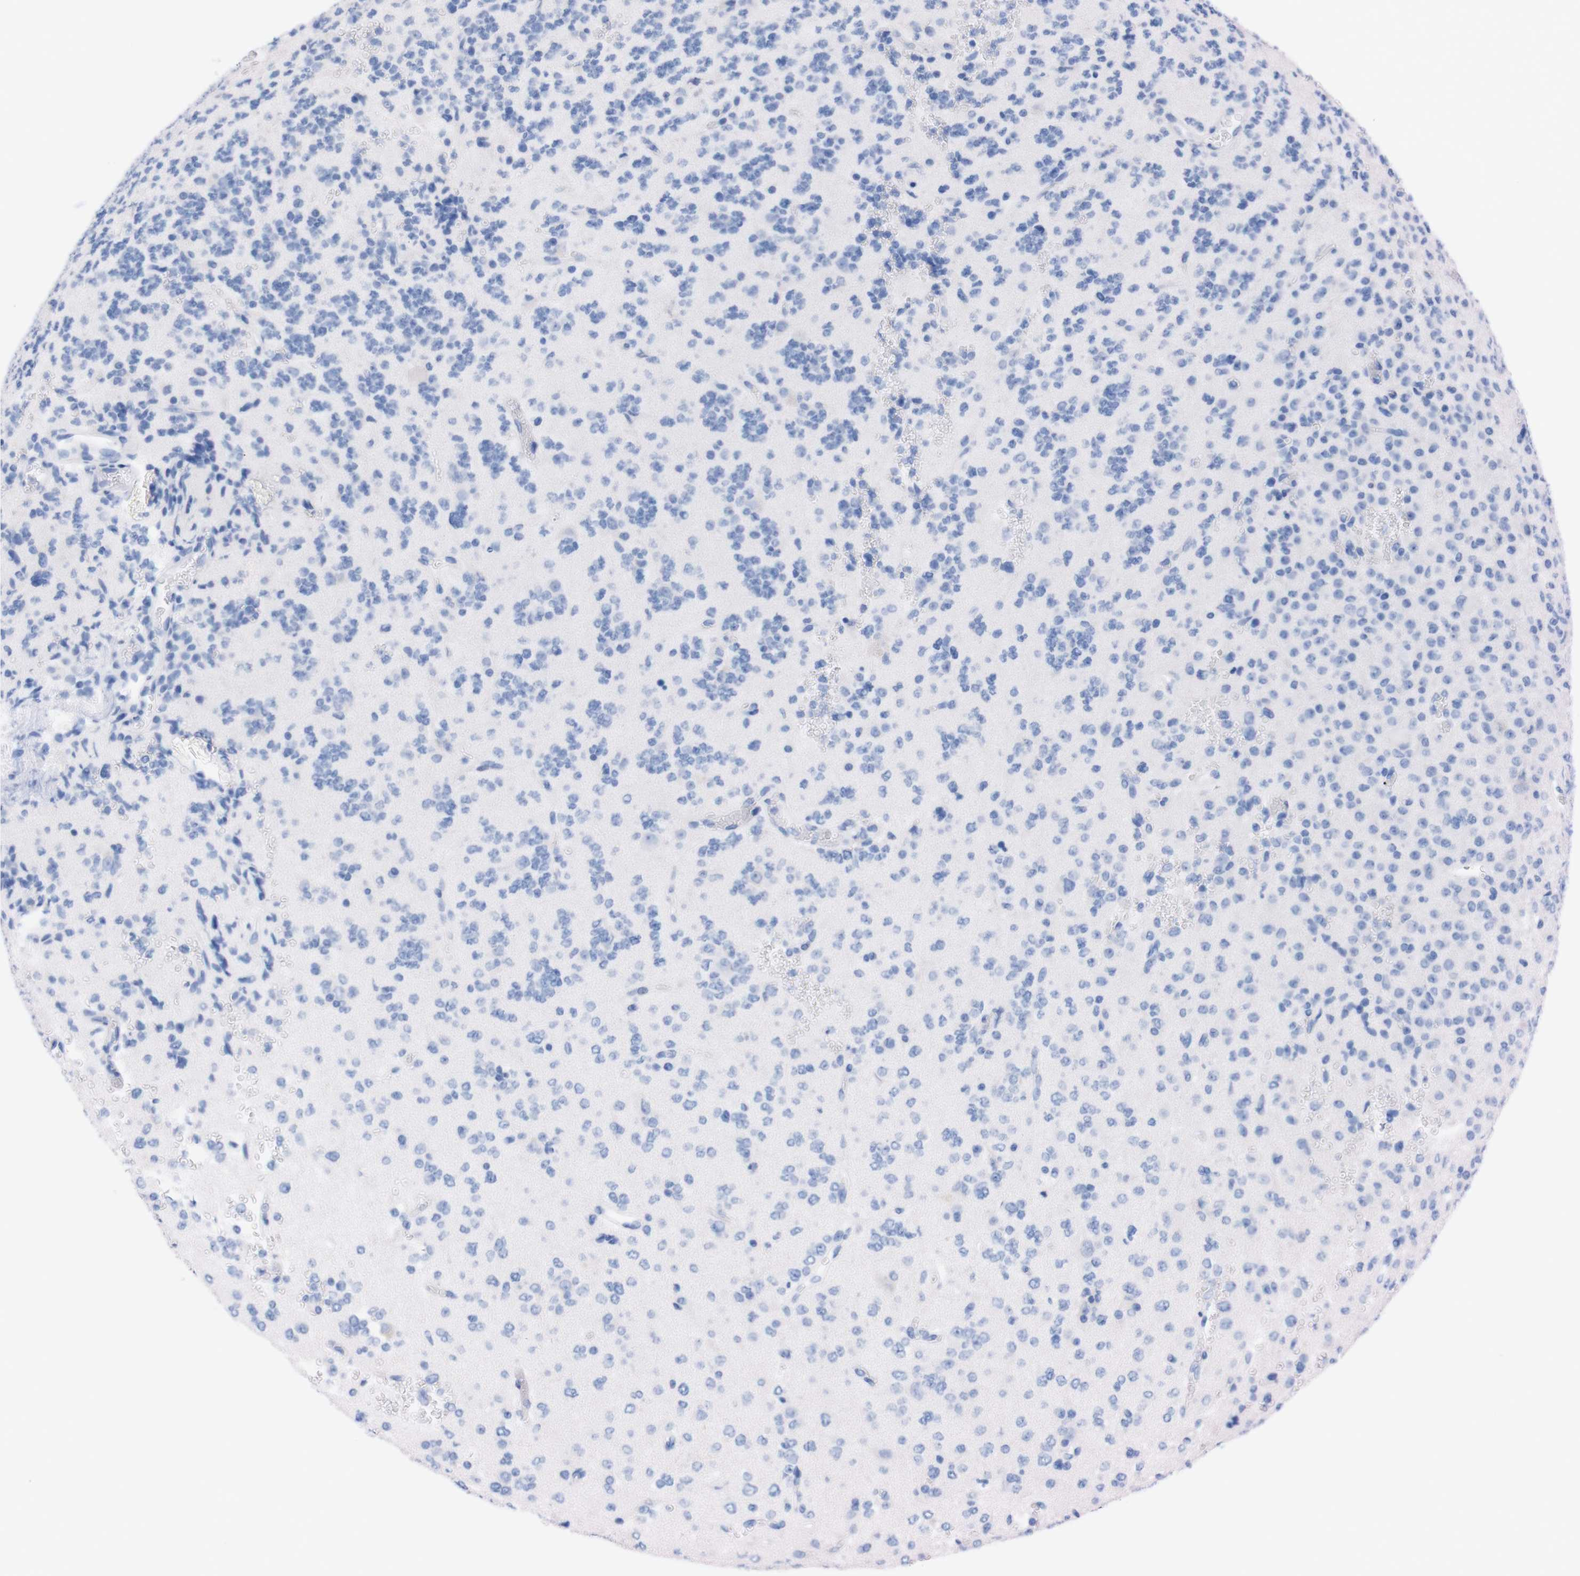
{"staining": {"intensity": "negative", "quantity": "none", "location": "none"}, "tissue": "glioma", "cell_type": "Tumor cells", "image_type": "cancer", "snomed": [{"axis": "morphology", "description": "Glioma, malignant, Low grade"}, {"axis": "topography", "description": "Brain"}], "caption": "IHC photomicrograph of neoplastic tissue: human glioma stained with DAB displays no significant protein staining in tumor cells.", "gene": "TMEM243", "patient": {"sex": "male", "age": 38}}